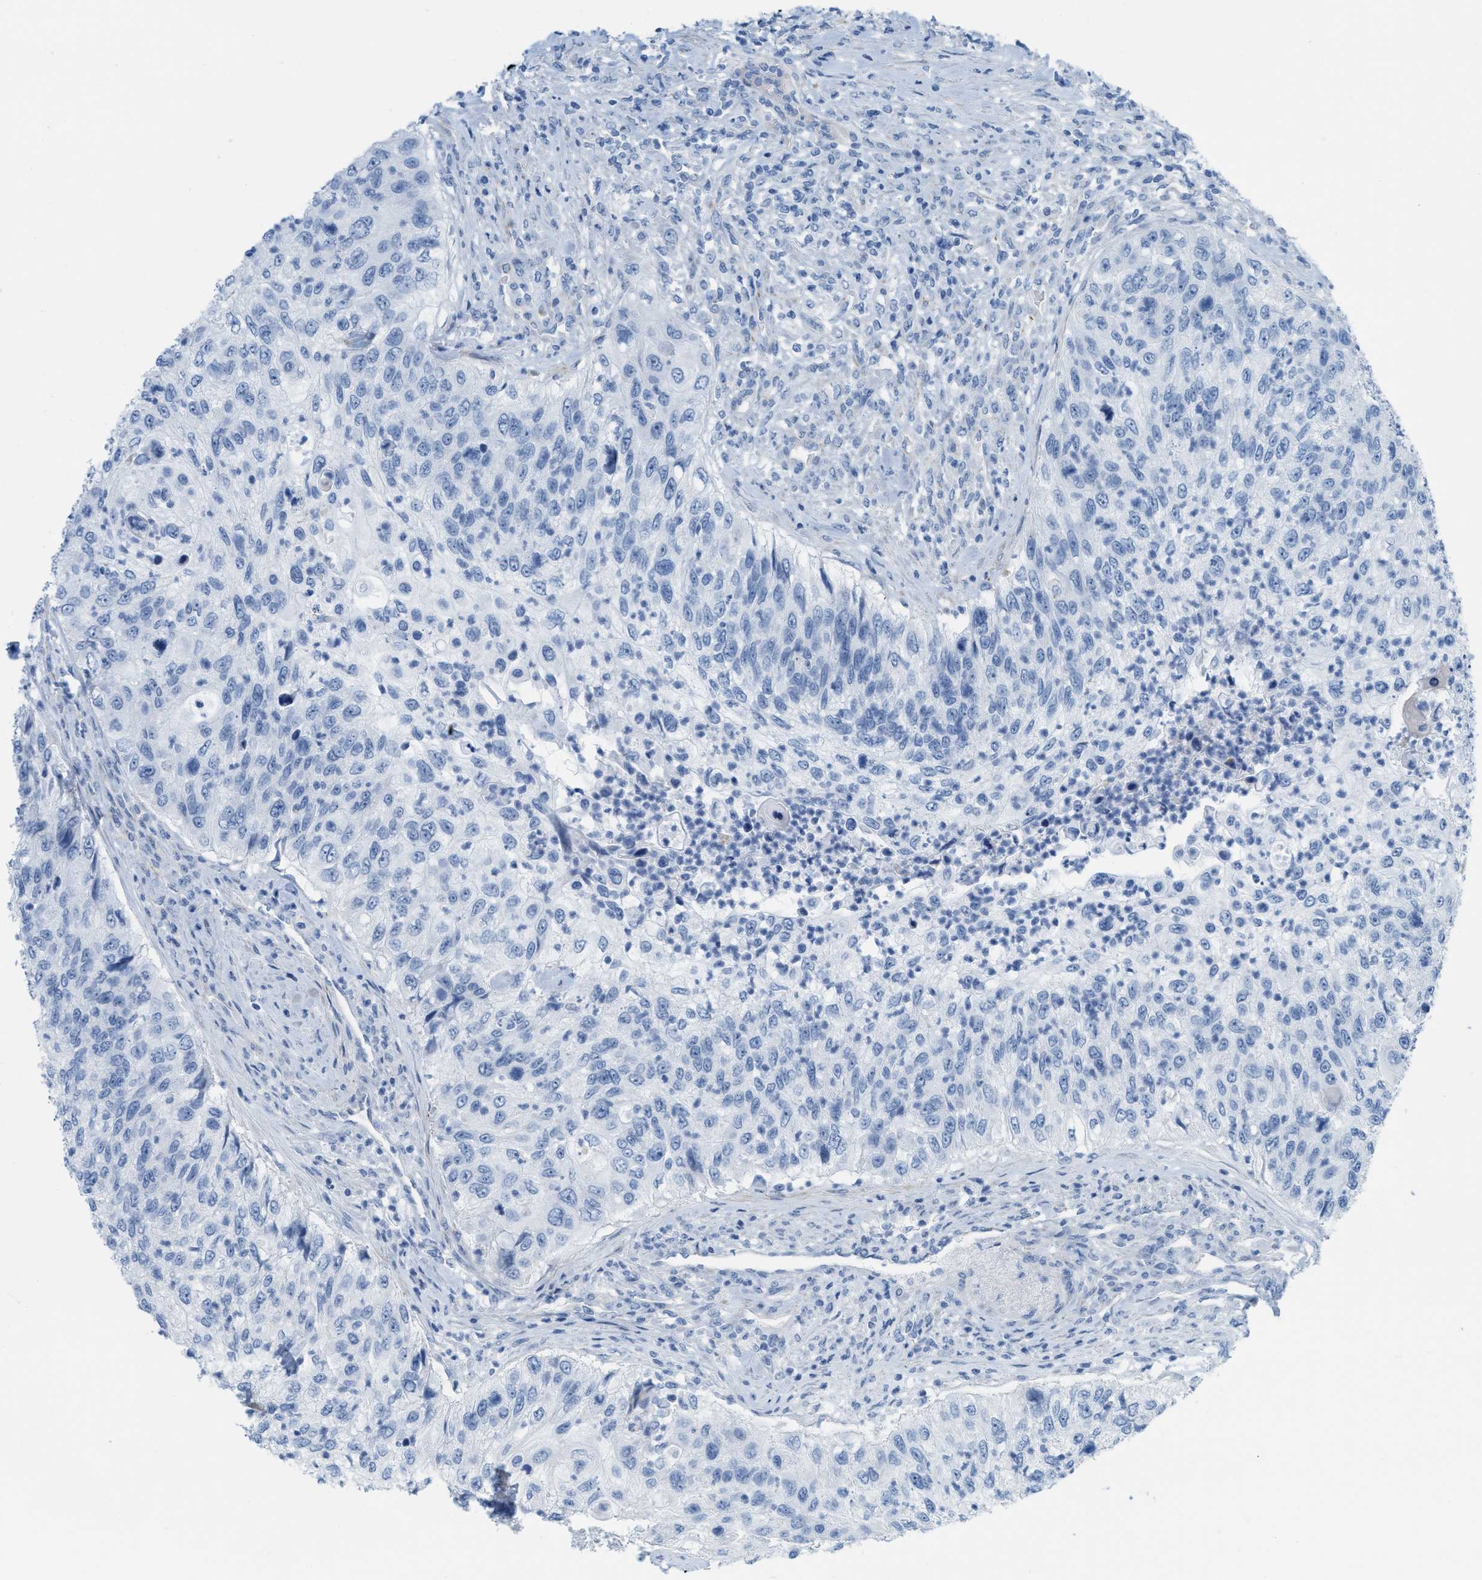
{"staining": {"intensity": "negative", "quantity": "none", "location": "none"}, "tissue": "urothelial cancer", "cell_type": "Tumor cells", "image_type": "cancer", "snomed": [{"axis": "morphology", "description": "Urothelial carcinoma, High grade"}, {"axis": "topography", "description": "Urinary bladder"}], "caption": "This is an IHC histopathology image of urothelial cancer. There is no staining in tumor cells.", "gene": "SLC12A1", "patient": {"sex": "female", "age": 60}}